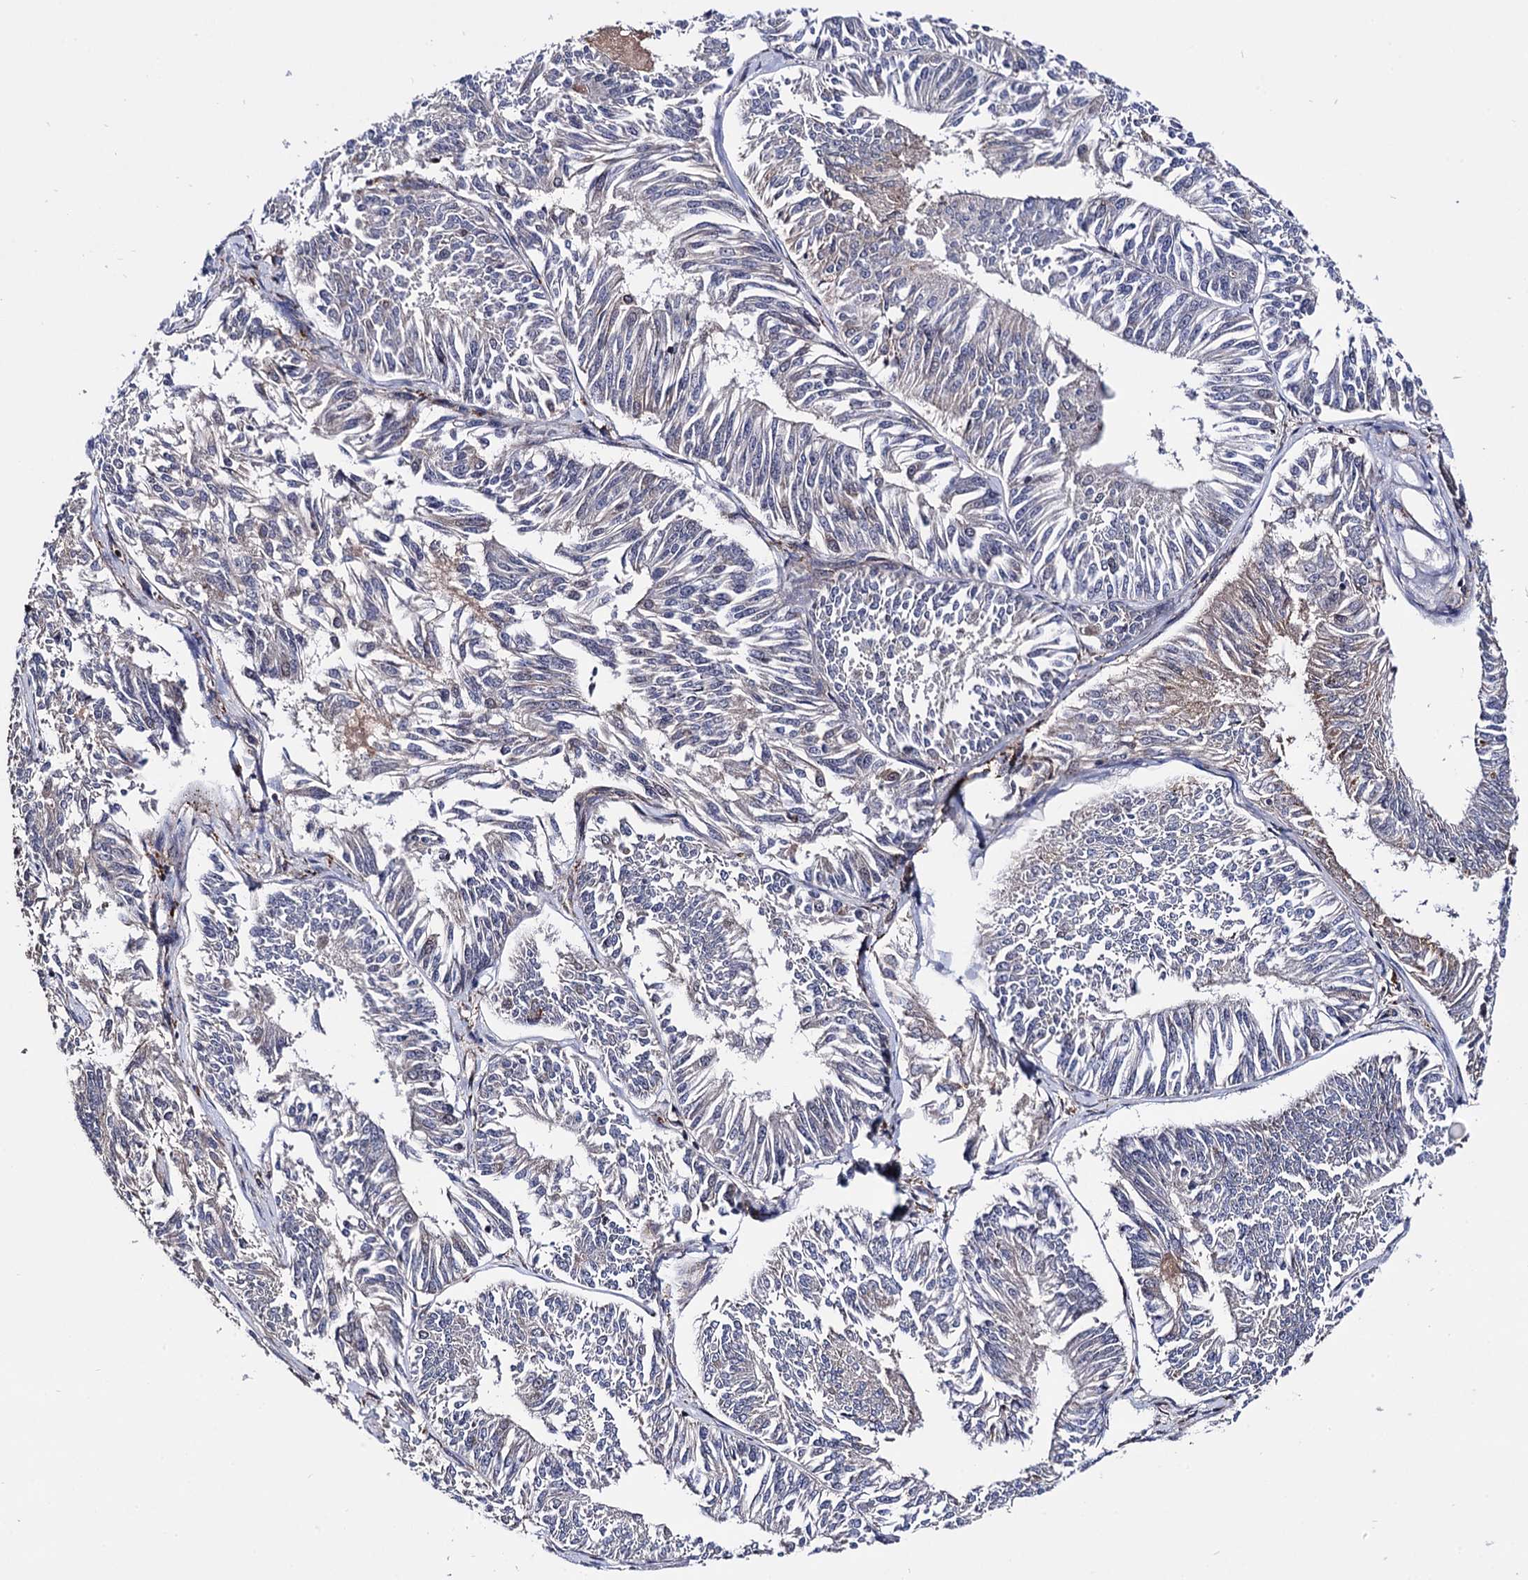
{"staining": {"intensity": "weak", "quantity": "<25%", "location": "cytoplasmic/membranous"}, "tissue": "endometrial cancer", "cell_type": "Tumor cells", "image_type": "cancer", "snomed": [{"axis": "morphology", "description": "Adenocarcinoma, NOS"}, {"axis": "topography", "description": "Endometrium"}], "caption": "Protein analysis of adenocarcinoma (endometrial) exhibits no significant staining in tumor cells.", "gene": "MICAL2", "patient": {"sex": "female", "age": 58}}